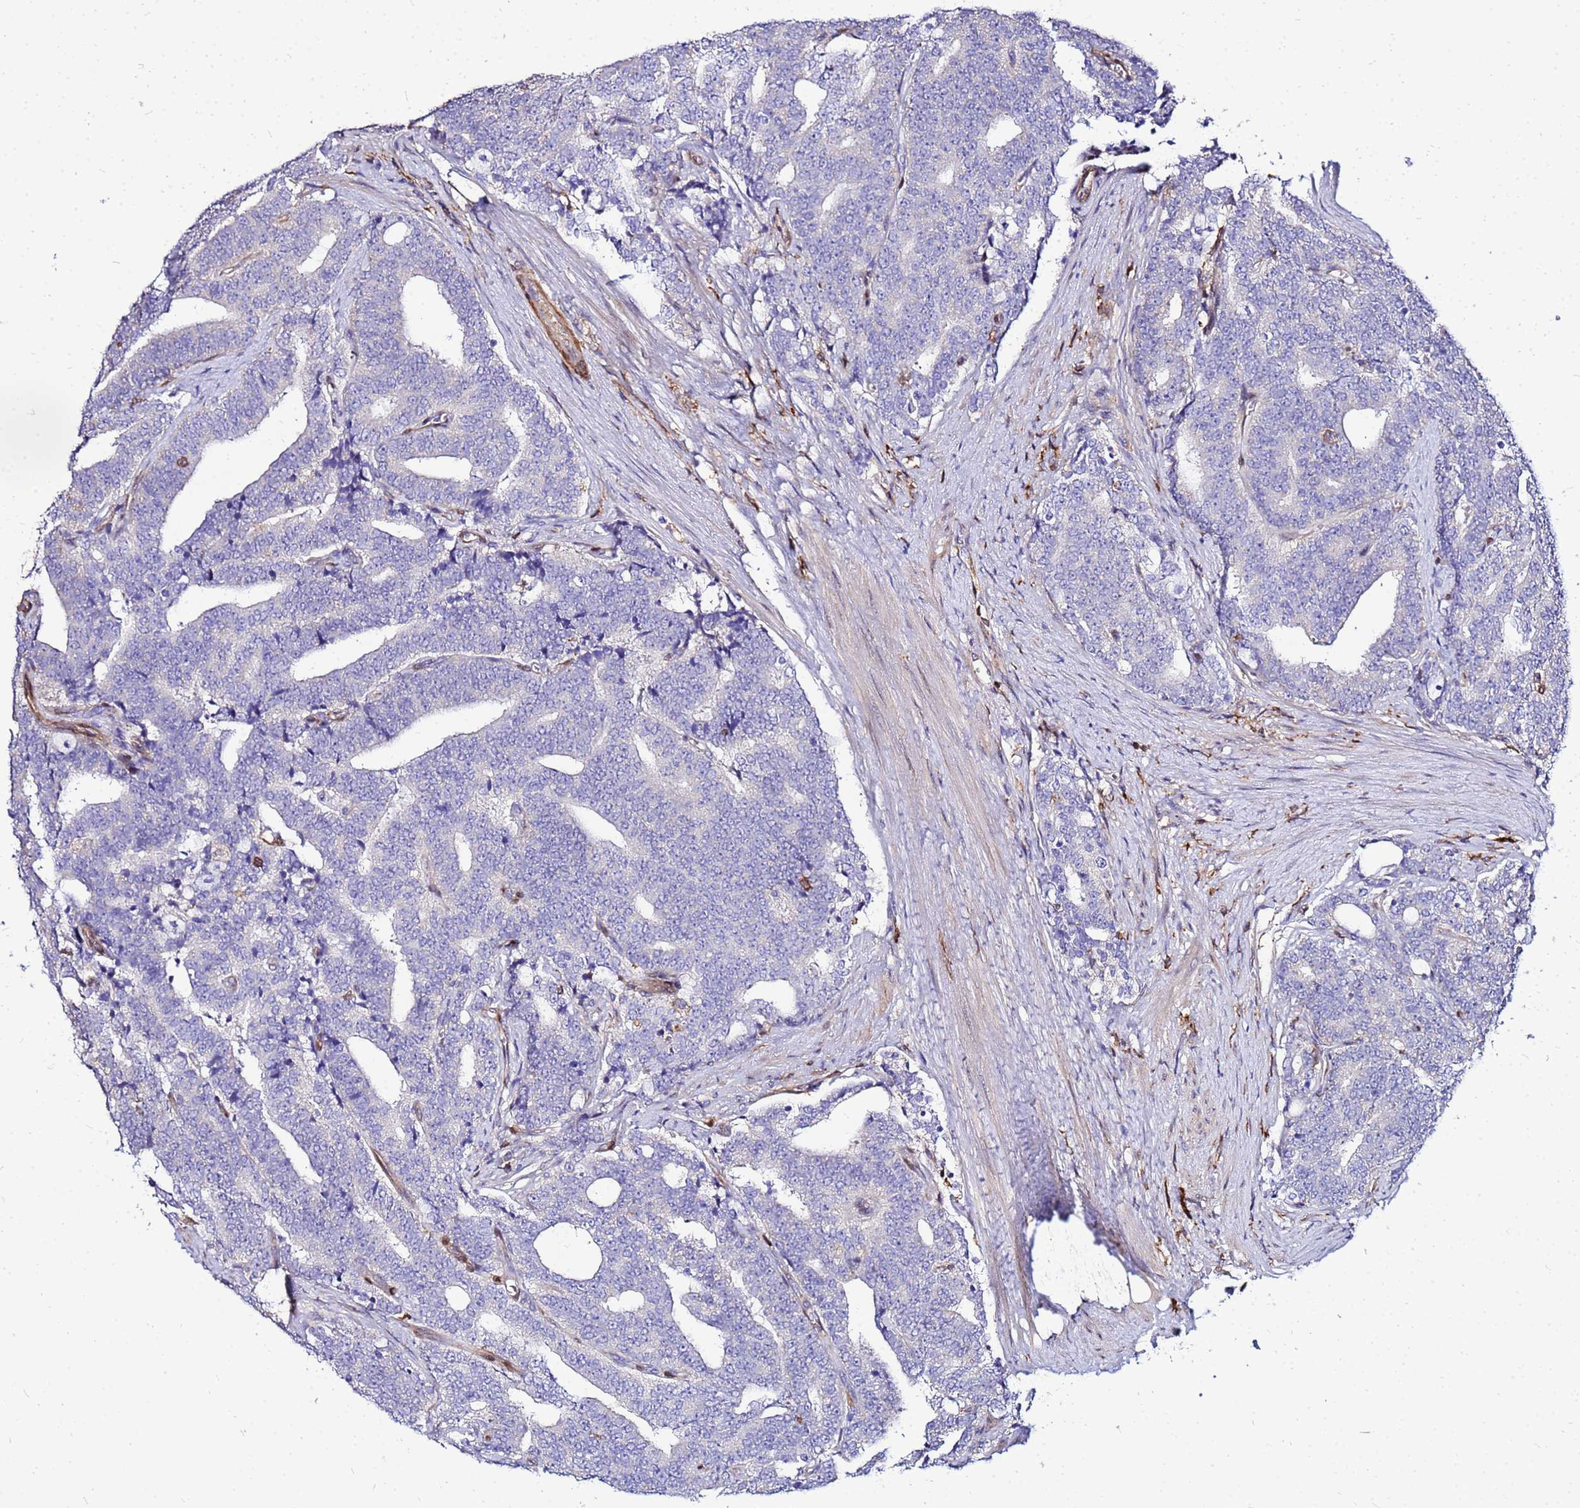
{"staining": {"intensity": "negative", "quantity": "none", "location": "none"}, "tissue": "prostate cancer", "cell_type": "Tumor cells", "image_type": "cancer", "snomed": [{"axis": "morphology", "description": "Adenocarcinoma, High grade"}, {"axis": "topography", "description": "Prostate and seminal vesicle, NOS"}], "caption": "Tumor cells show no significant expression in prostate cancer. (DAB immunohistochemistry (IHC) visualized using brightfield microscopy, high magnification).", "gene": "DBNDD2", "patient": {"sex": "male", "age": 67}}